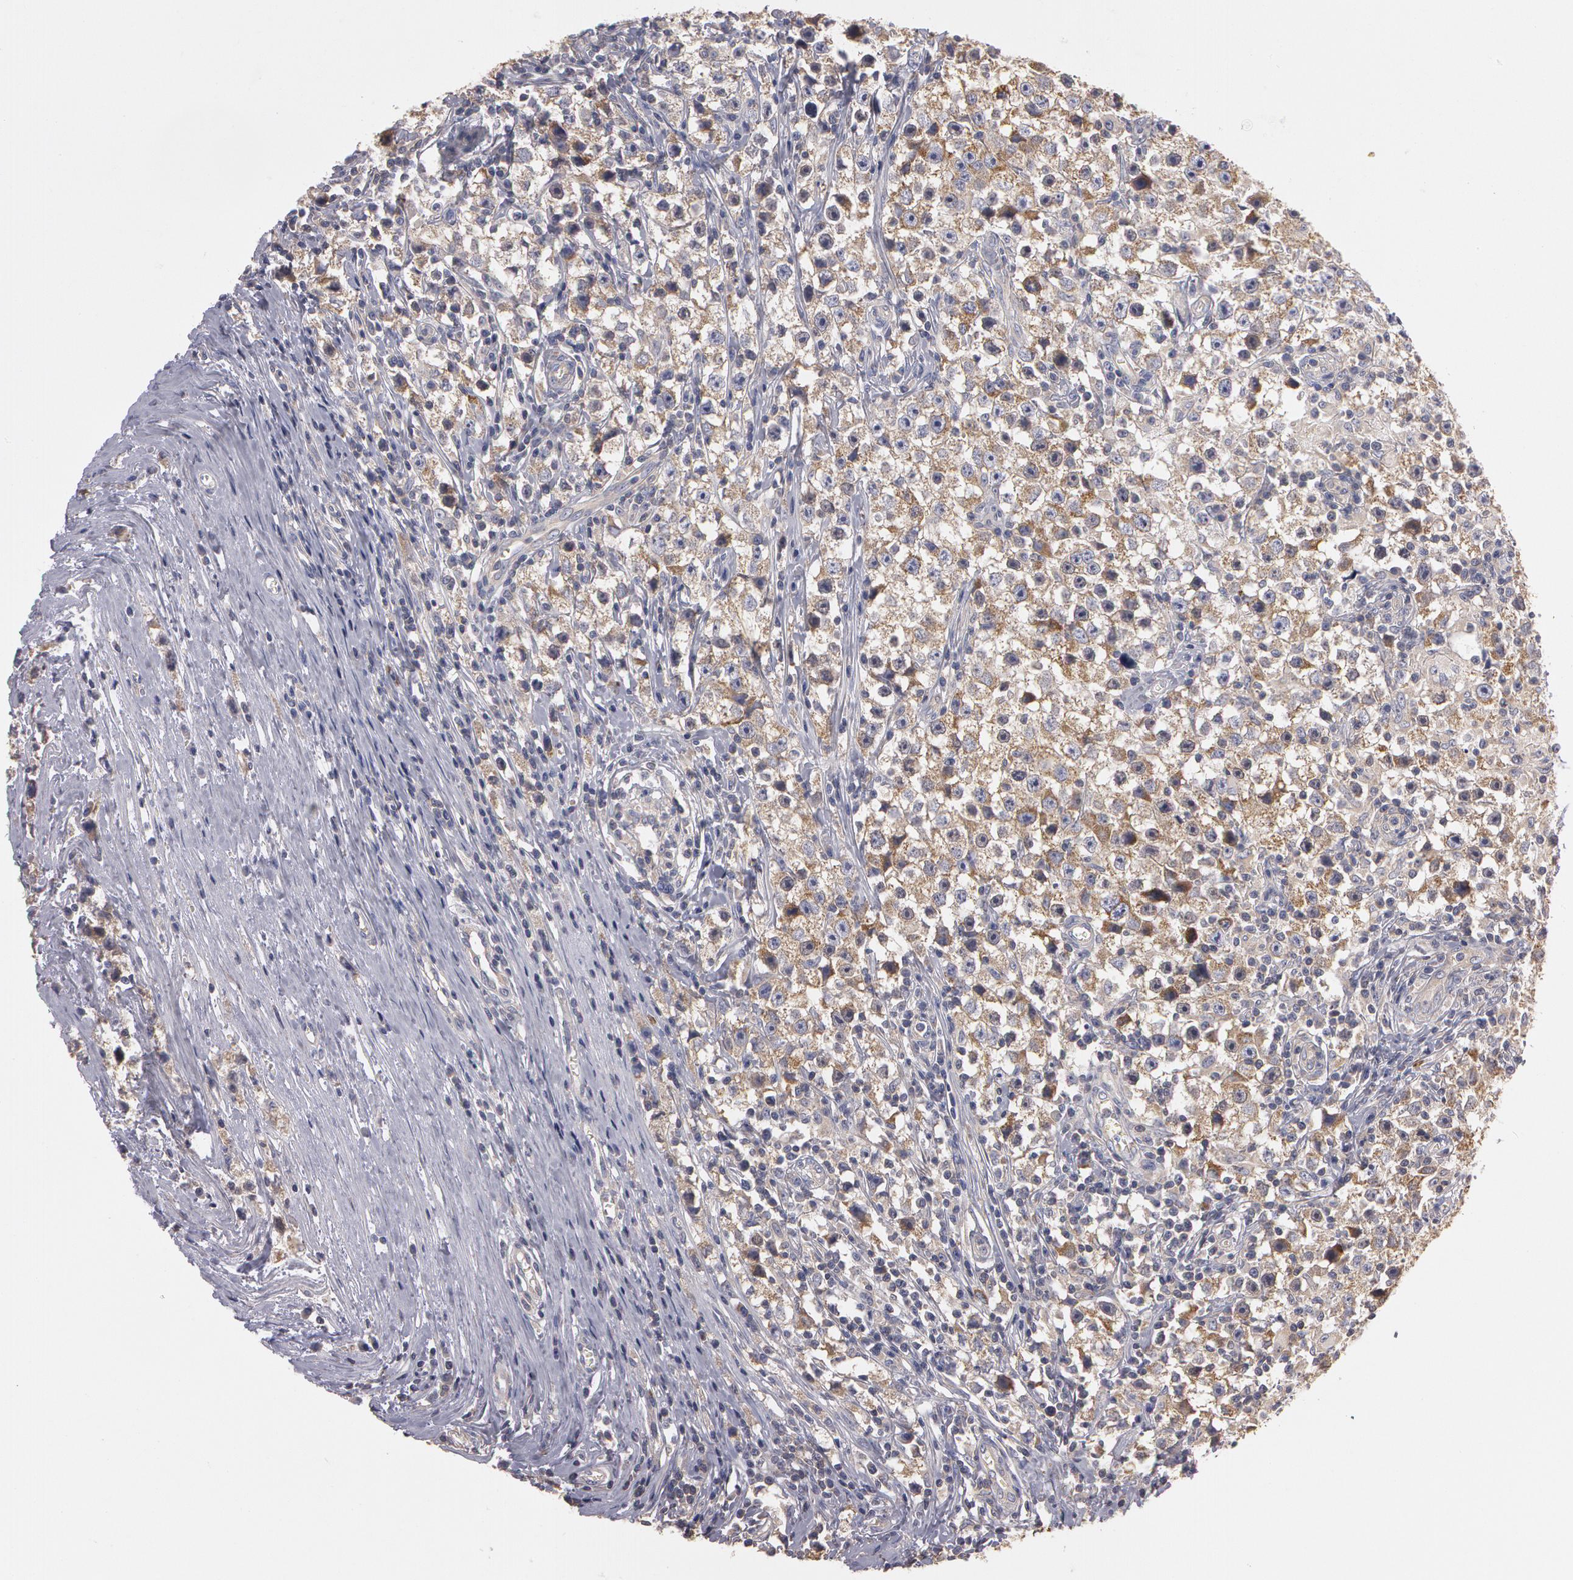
{"staining": {"intensity": "moderate", "quantity": "25%-75%", "location": "cytoplasmic/membranous"}, "tissue": "testis cancer", "cell_type": "Tumor cells", "image_type": "cancer", "snomed": [{"axis": "morphology", "description": "Seminoma, NOS"}, {"axis": "topography", "description": "Testis"}], "caption": "Moderate cytoplasmic/membranous staining is seen in approximately 25%-75% of tumor cells in testis cancer (seminoma).", "gene": "NEK9", "patient": {"sex": "male", "age": 35}}